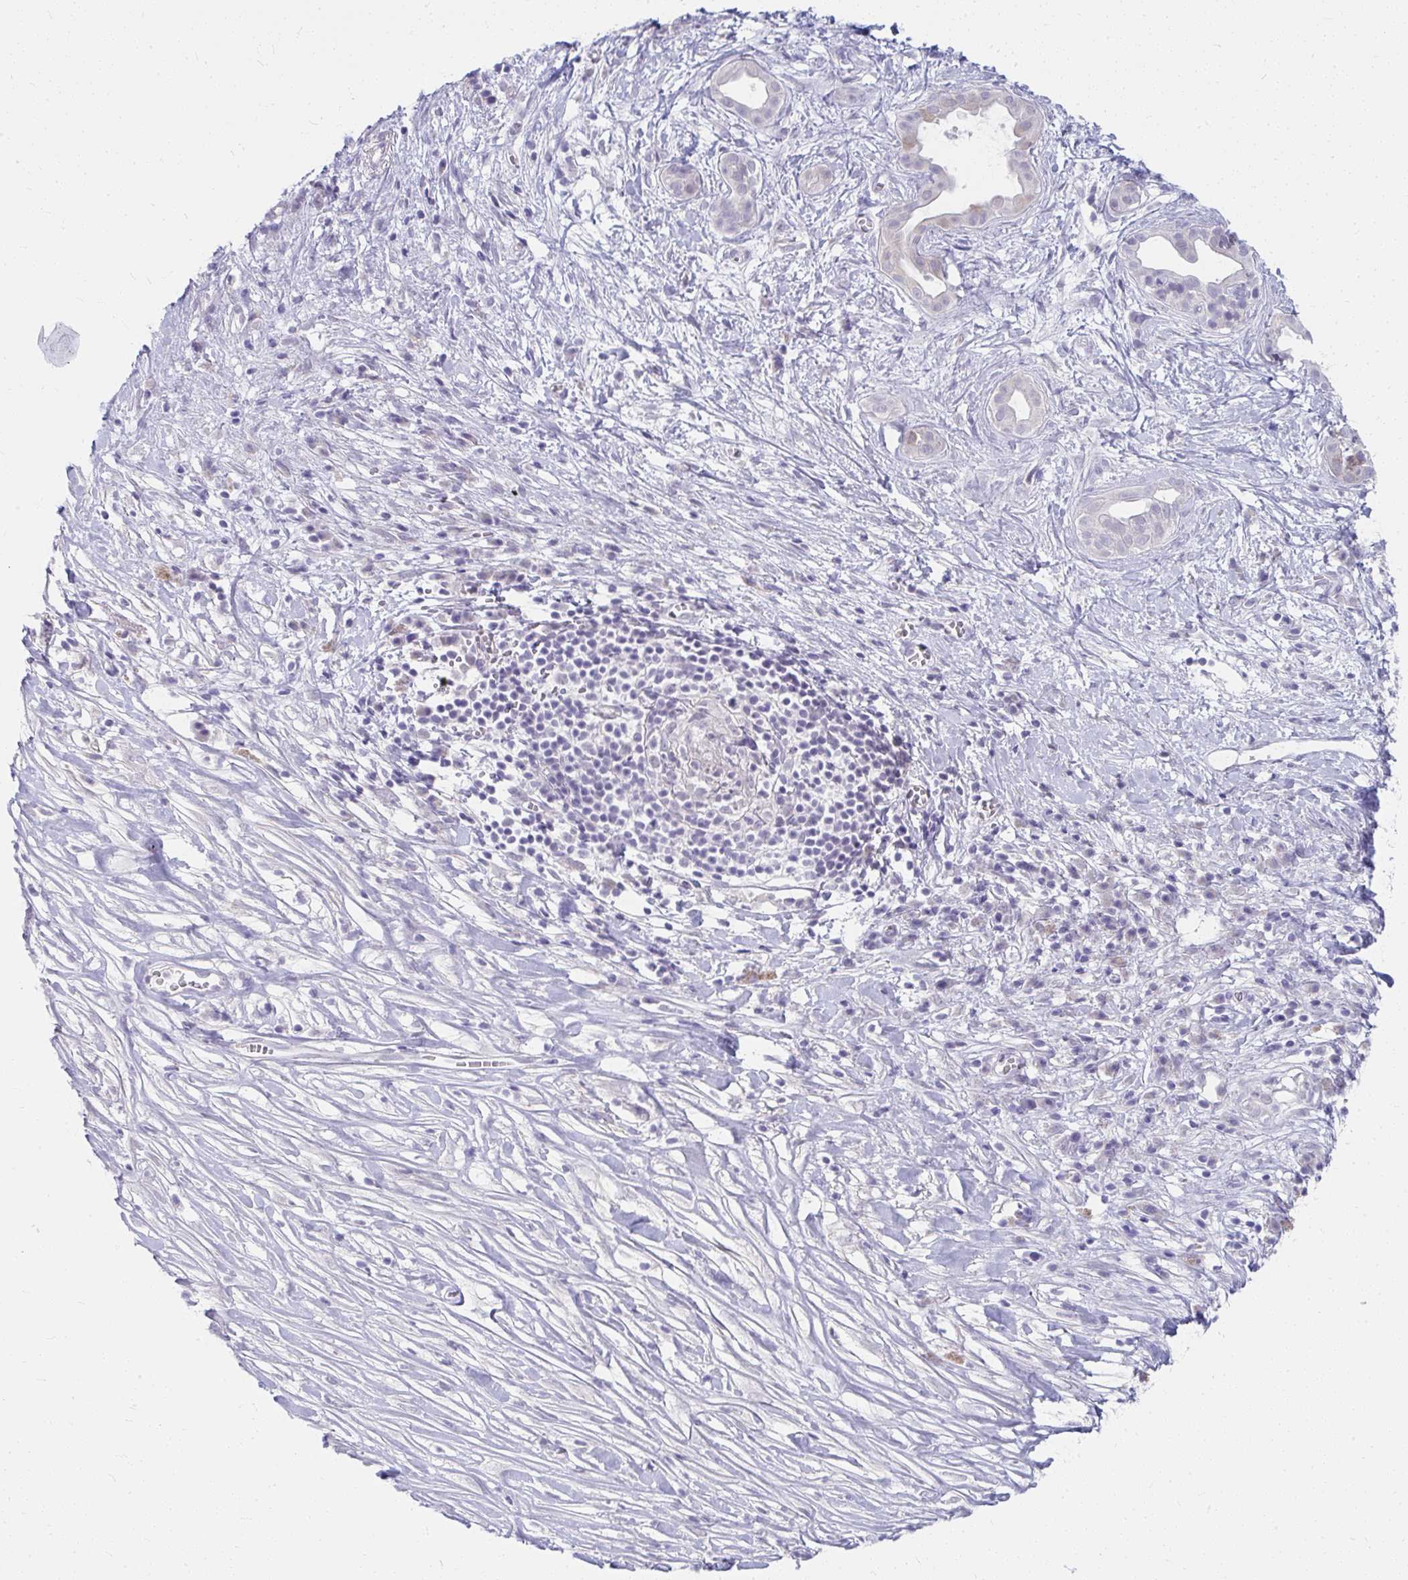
{"staining": {"intensity": "negative", "quantity": "none", "location": "none"}, "tissue": "pancreatic cancer", "cell_type": "Tumor cells", "image_type": "cancer", "snomed": [{"axis": "morphology", "description": "Adenocarcinoma, NOS"}, {"axis": "topography", "description": "Pancreas"}], "caption": "Human pancreatic cancer stained for a protein using IHC exhibits no staining in tumor cells.", "gene": "UGT3A2", "patient": {"sex": "male", "age": 61}}